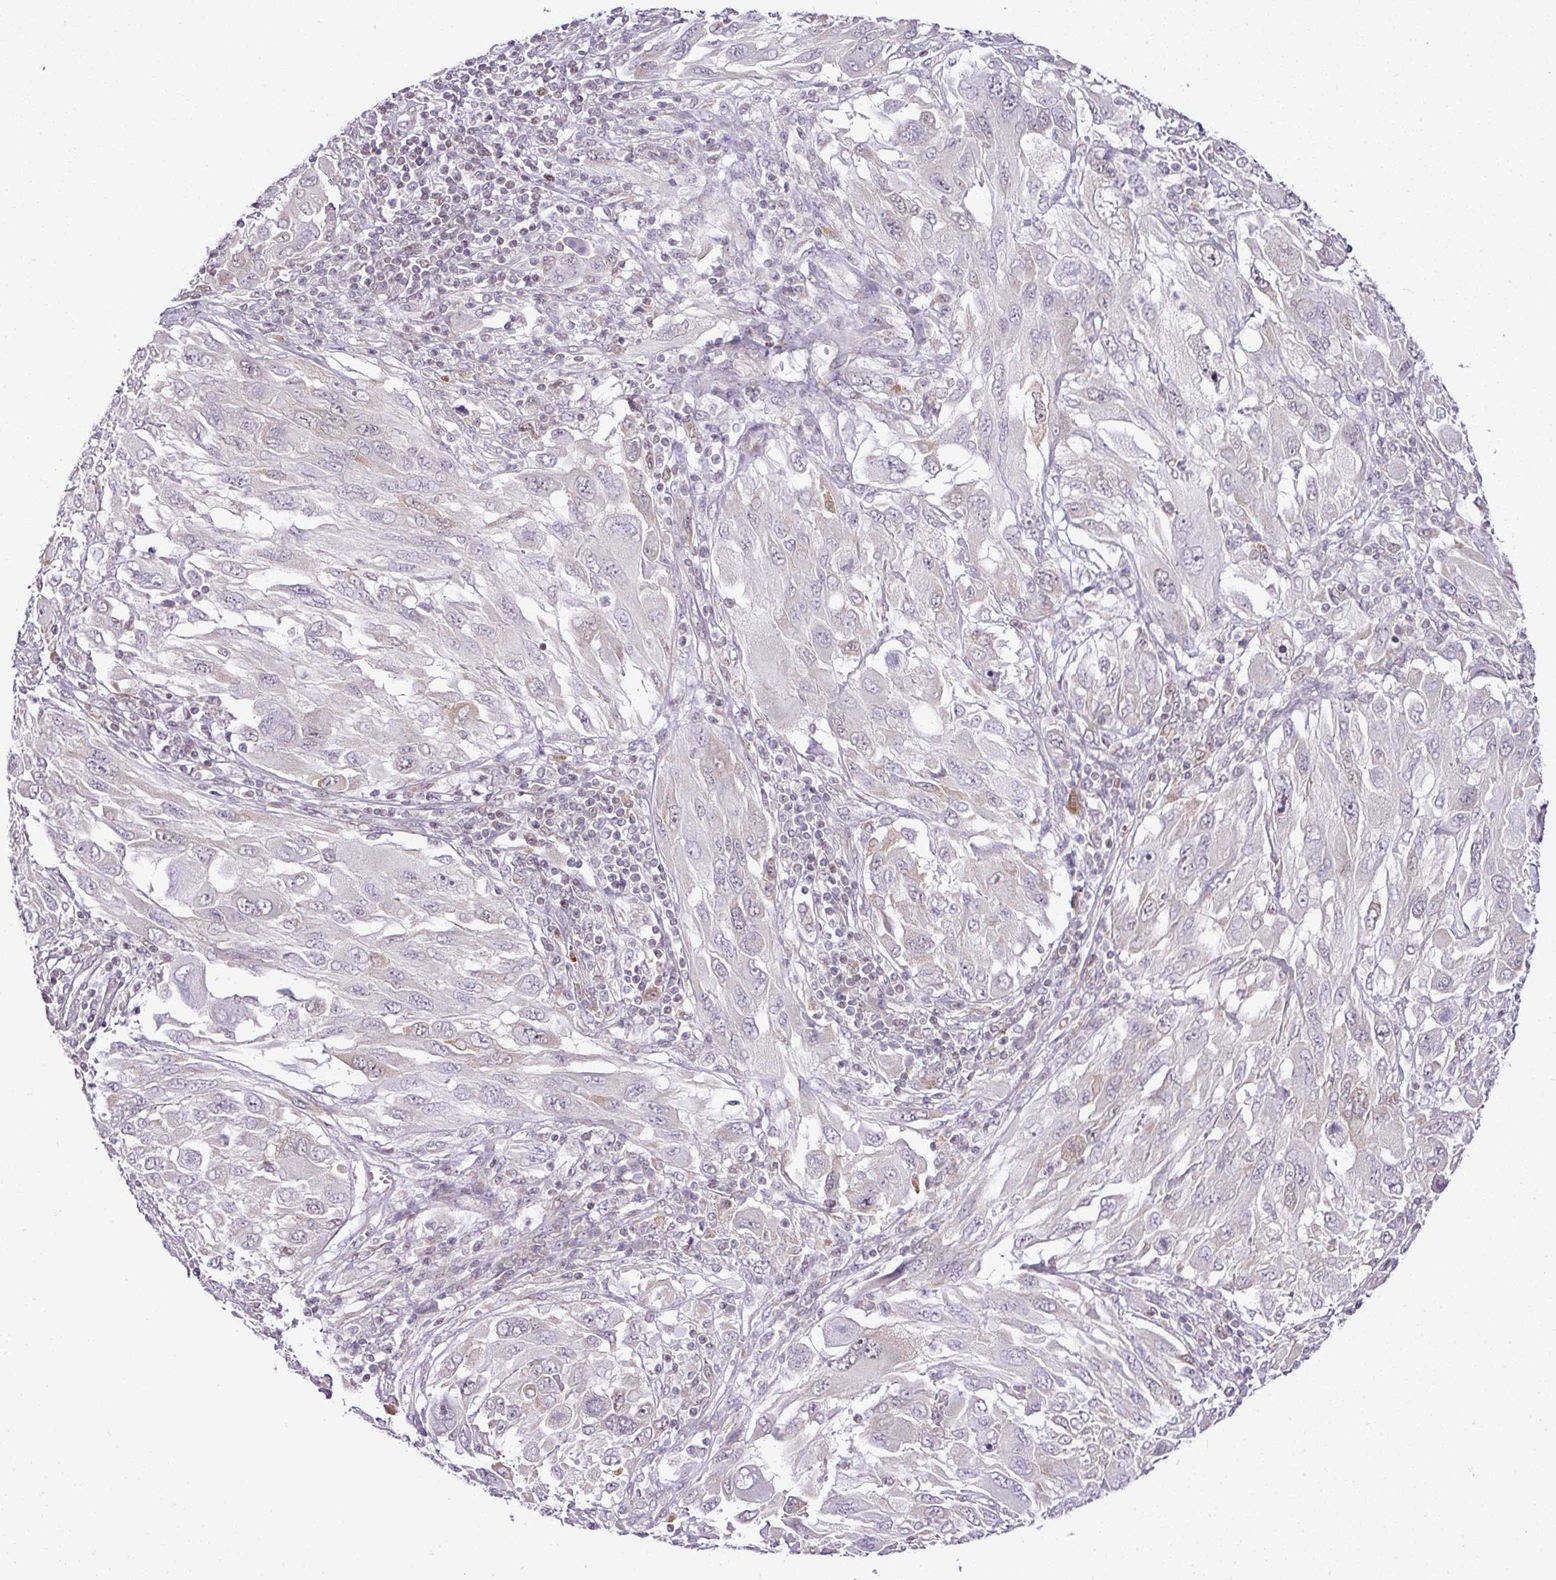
{"staining": {"intensity": "negative", "quantity": "none", "location": "none"}, "tissue": "melanoma", "cell_type": "Tumor cells", "image_type": "cancer", "snomed": [{"axis": "morphology", "description": "Malignant melanoma, NOS"}, {"axis": "topography", "description": "Skin"}], "caption": "Human malignant melanoma stained for a protein using immunohistochemistry shows no expression in tumor cells.", "gene": "FAM32A", "patient": {"sex": "female", "age": 91}}